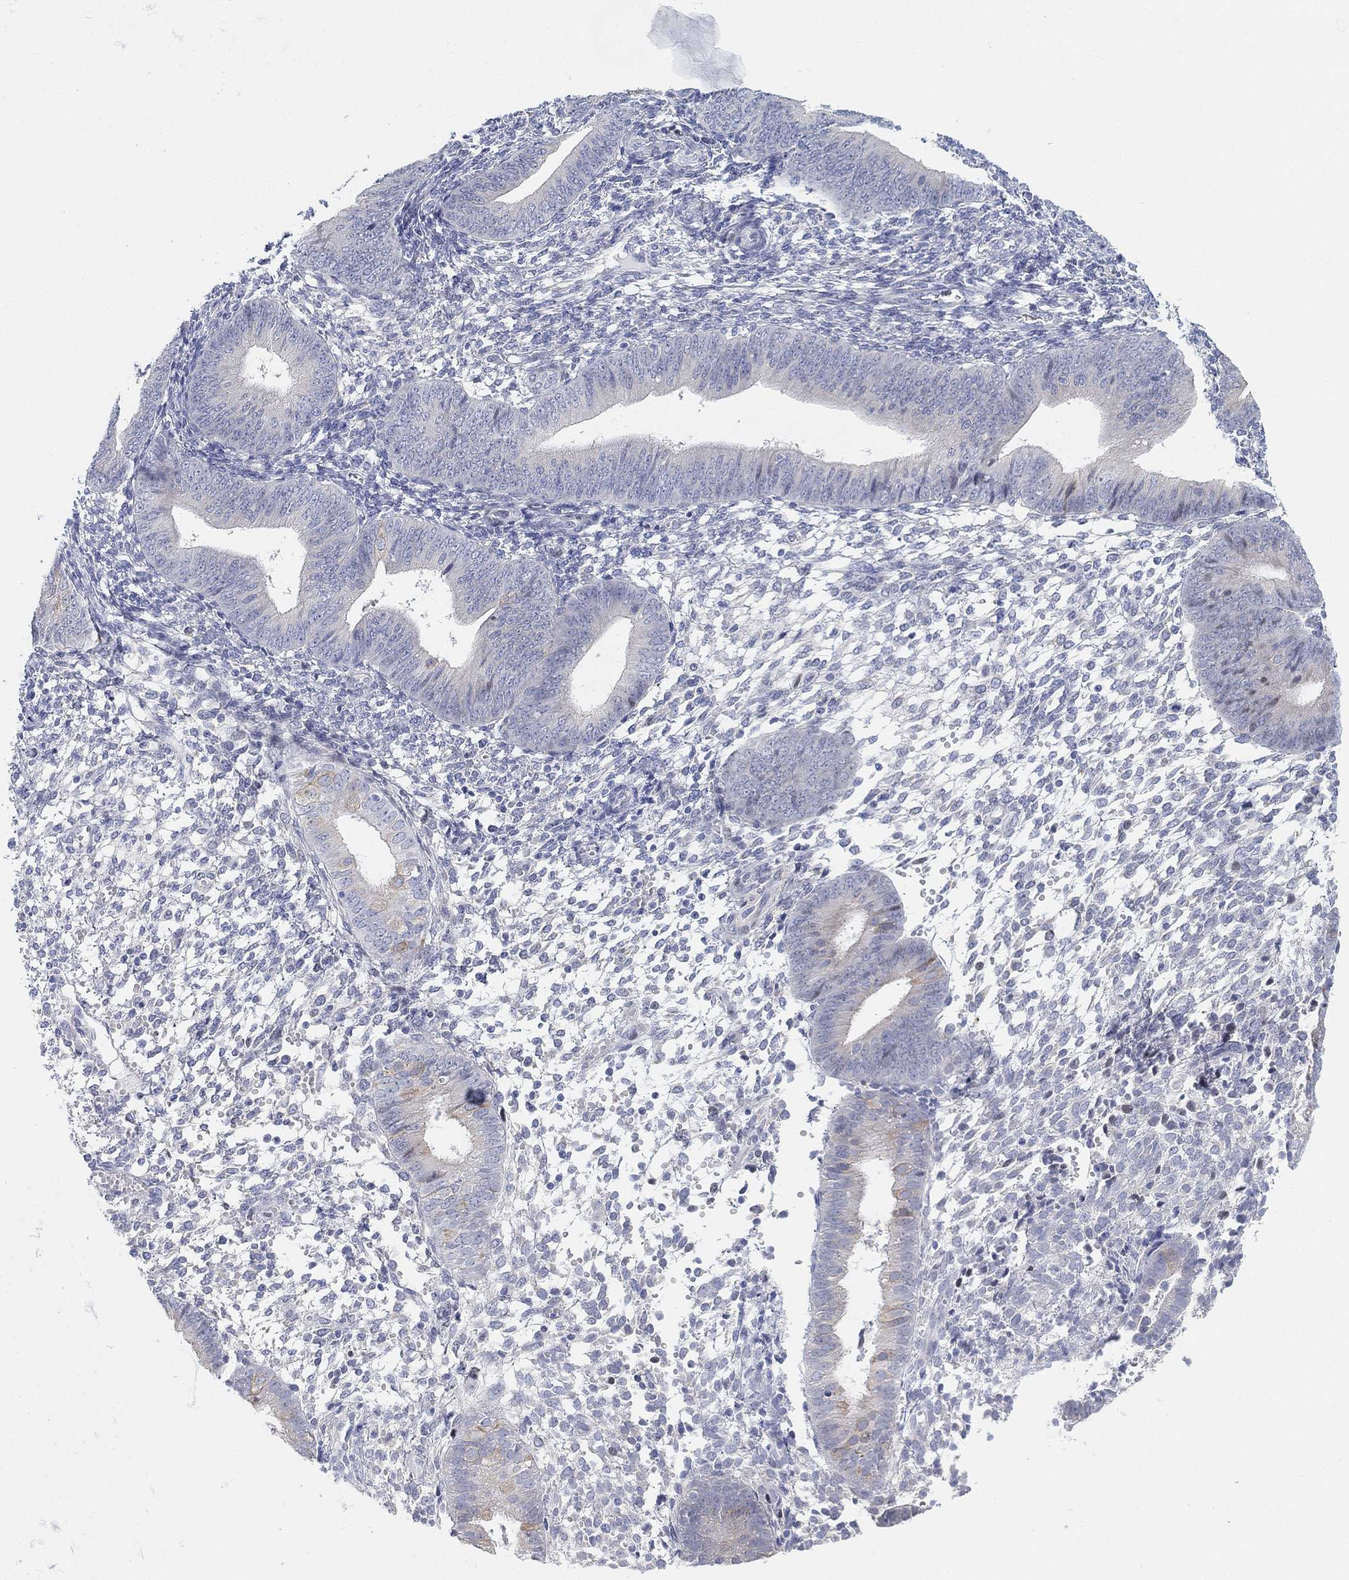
{"staining": {"intensity": "negative", "quantity": "none", "location": "none"}, "tissue": "endometrium", "cell_type": "Cells in endometrial stroma", "image_type": "normal", "snomed": [{"axis": "morphology", "description": "Normal tissue, NOS"}, {"axis": "topography", "description": "Endometrium"}], "caption": "This histopathology image is of normal endometrium stained with immunohistochemistry (IHC) to label a protein in brown with the nuclei are counter-stained blue. There is no expression in cells in endometrial stroma.", "gene": "GCNA", "patient": {"sex": "female", "age": 39}}